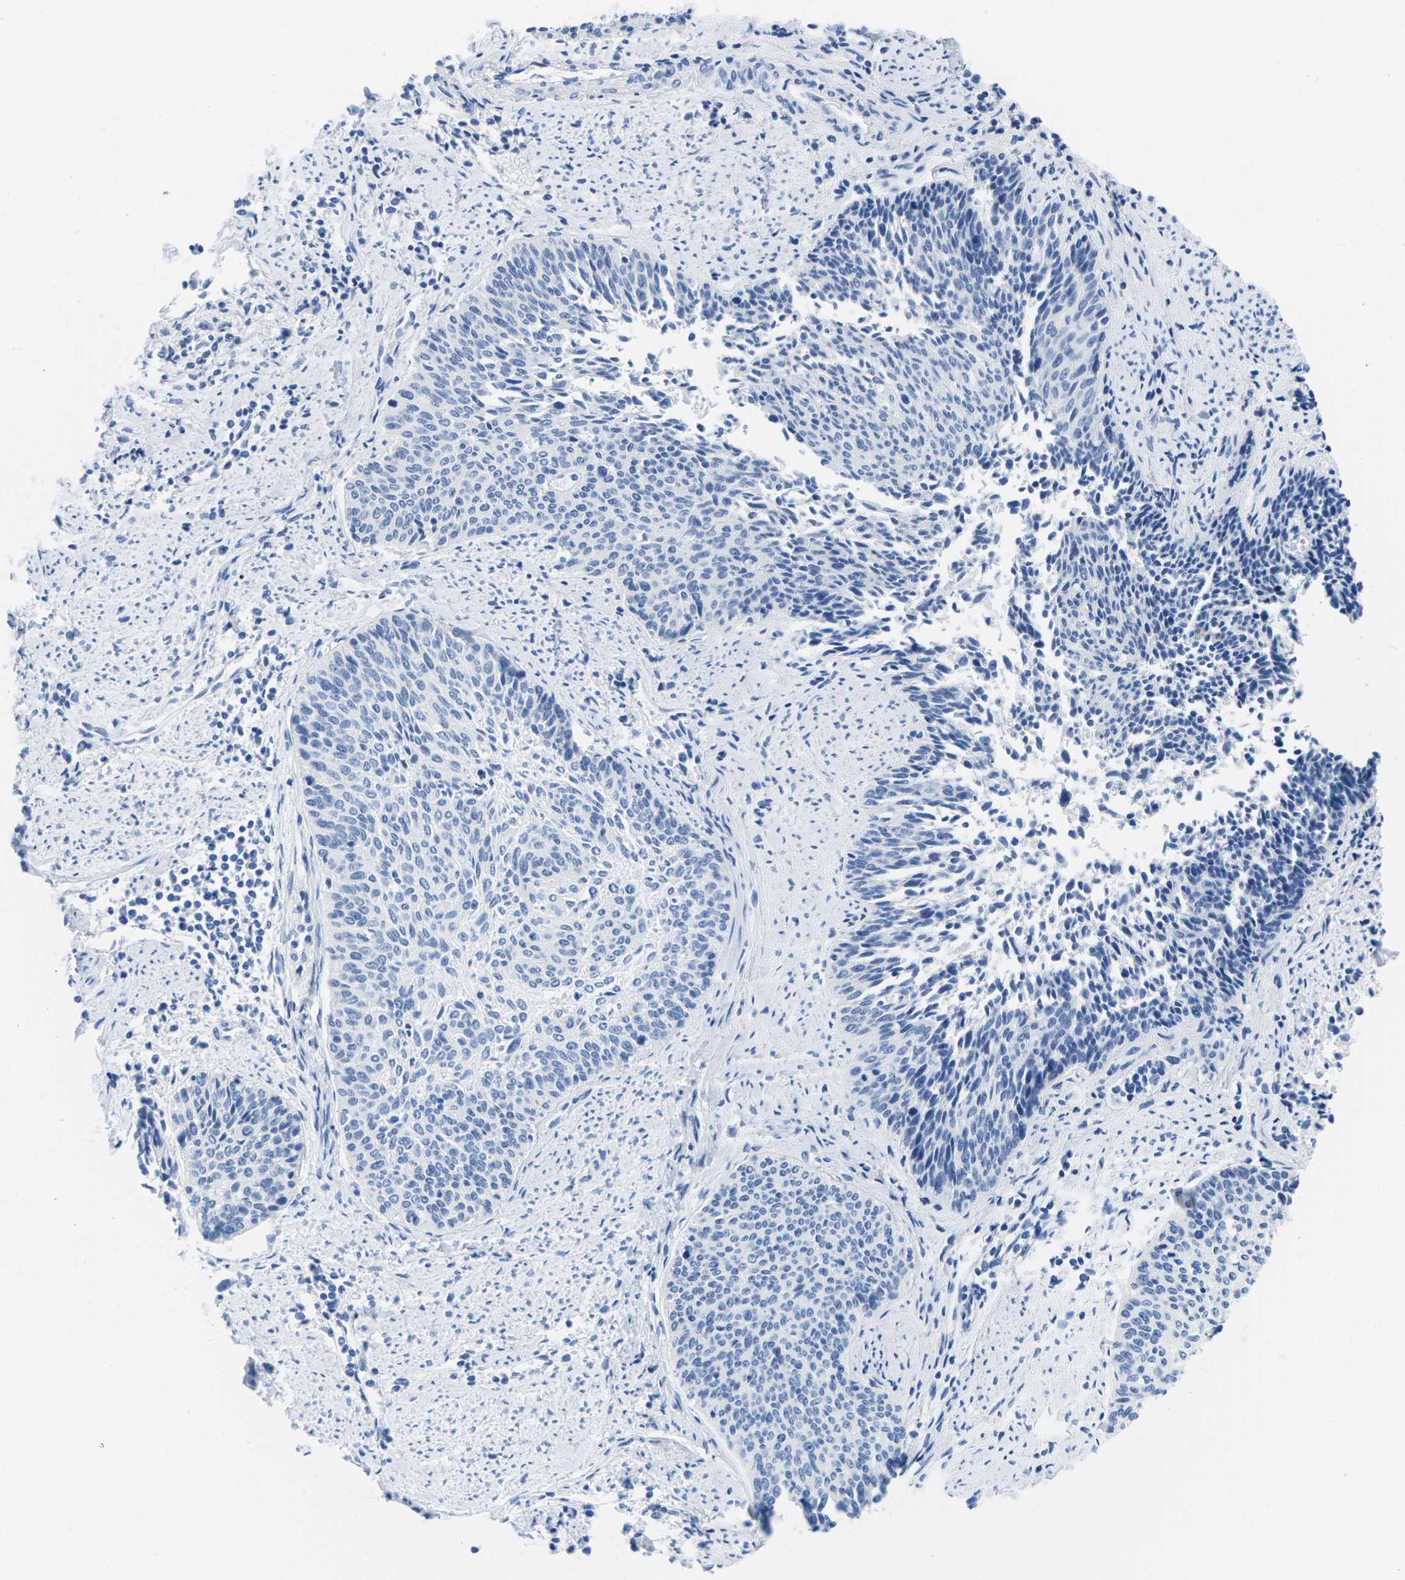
{"staining": {"intensity": "negative", "quantity": "none", "location": "none"}, "tissue": "cervical cancer", "cell_type": "Tumor cells", "image_type": "cancer", "snomed": [{"axis": "morphology", "description": "Squamous cell carcinoma, NOS"}, {"axis": "topography", "description": "Cervix"}], "caption": "IHC of cervical squamous cell carcinoma exhibits no expression in tumor cells.", "gene": "CYP1A2", "patient": {"sex": "female", "age": 55}}